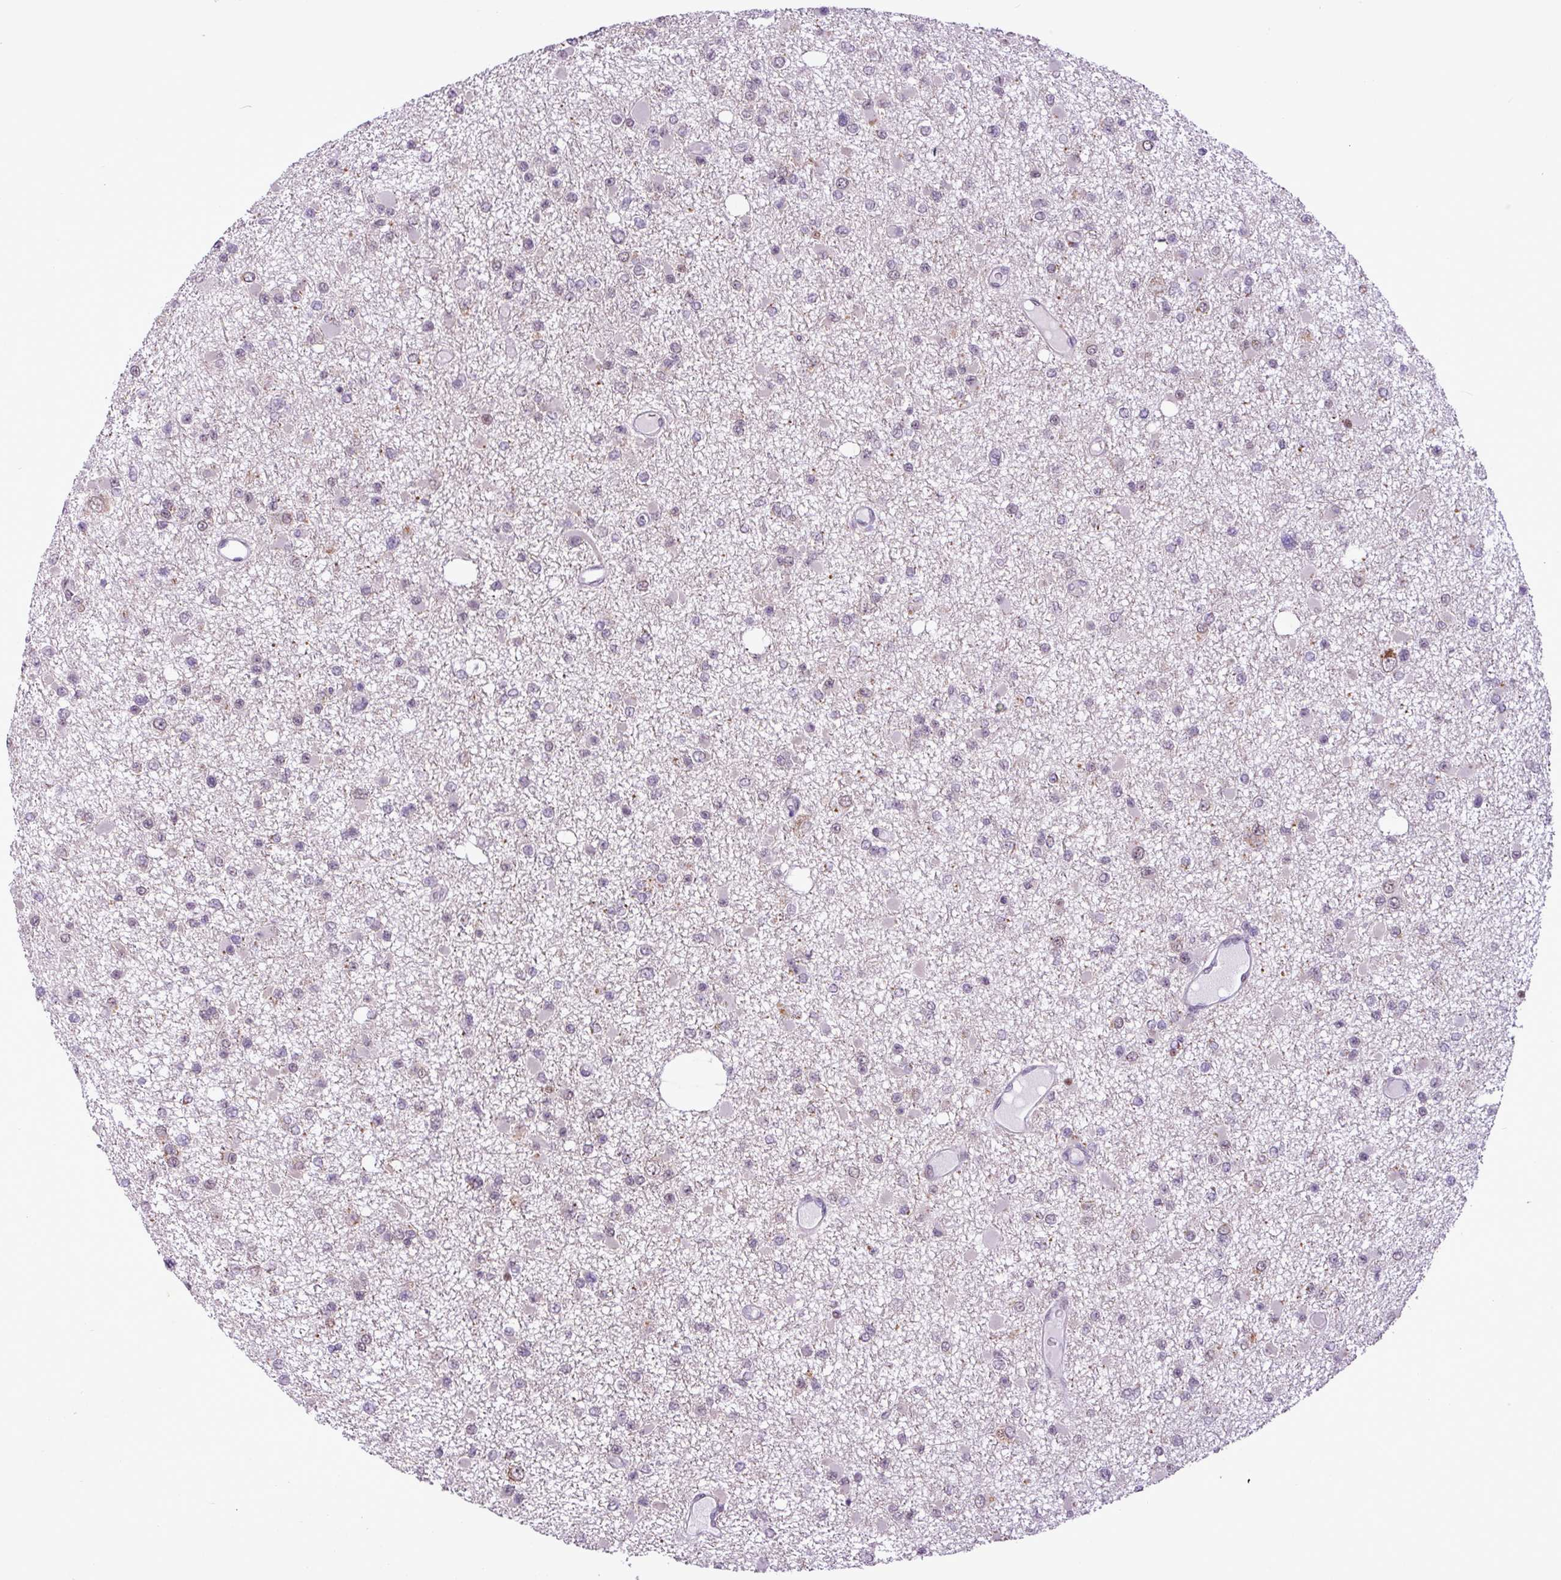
{"staining": {"intensity": "negative", "quantity": "none", "location": "none"}, "tissue": "glioma", "cell_type": "Tumor cells", "image_type": "cancer", "snomed": [{"axis": "morphology", "description": "Glioma, malignant, Low grade"}, {"axis": "topography", "description": "Brain"}], "caption": "Low-grade glioma (malignant) stained for a protein using IHC reveals no positivity tumor cells.", "gene": "ZNF354A", "patient": {"sex": "female", "age": 22}}